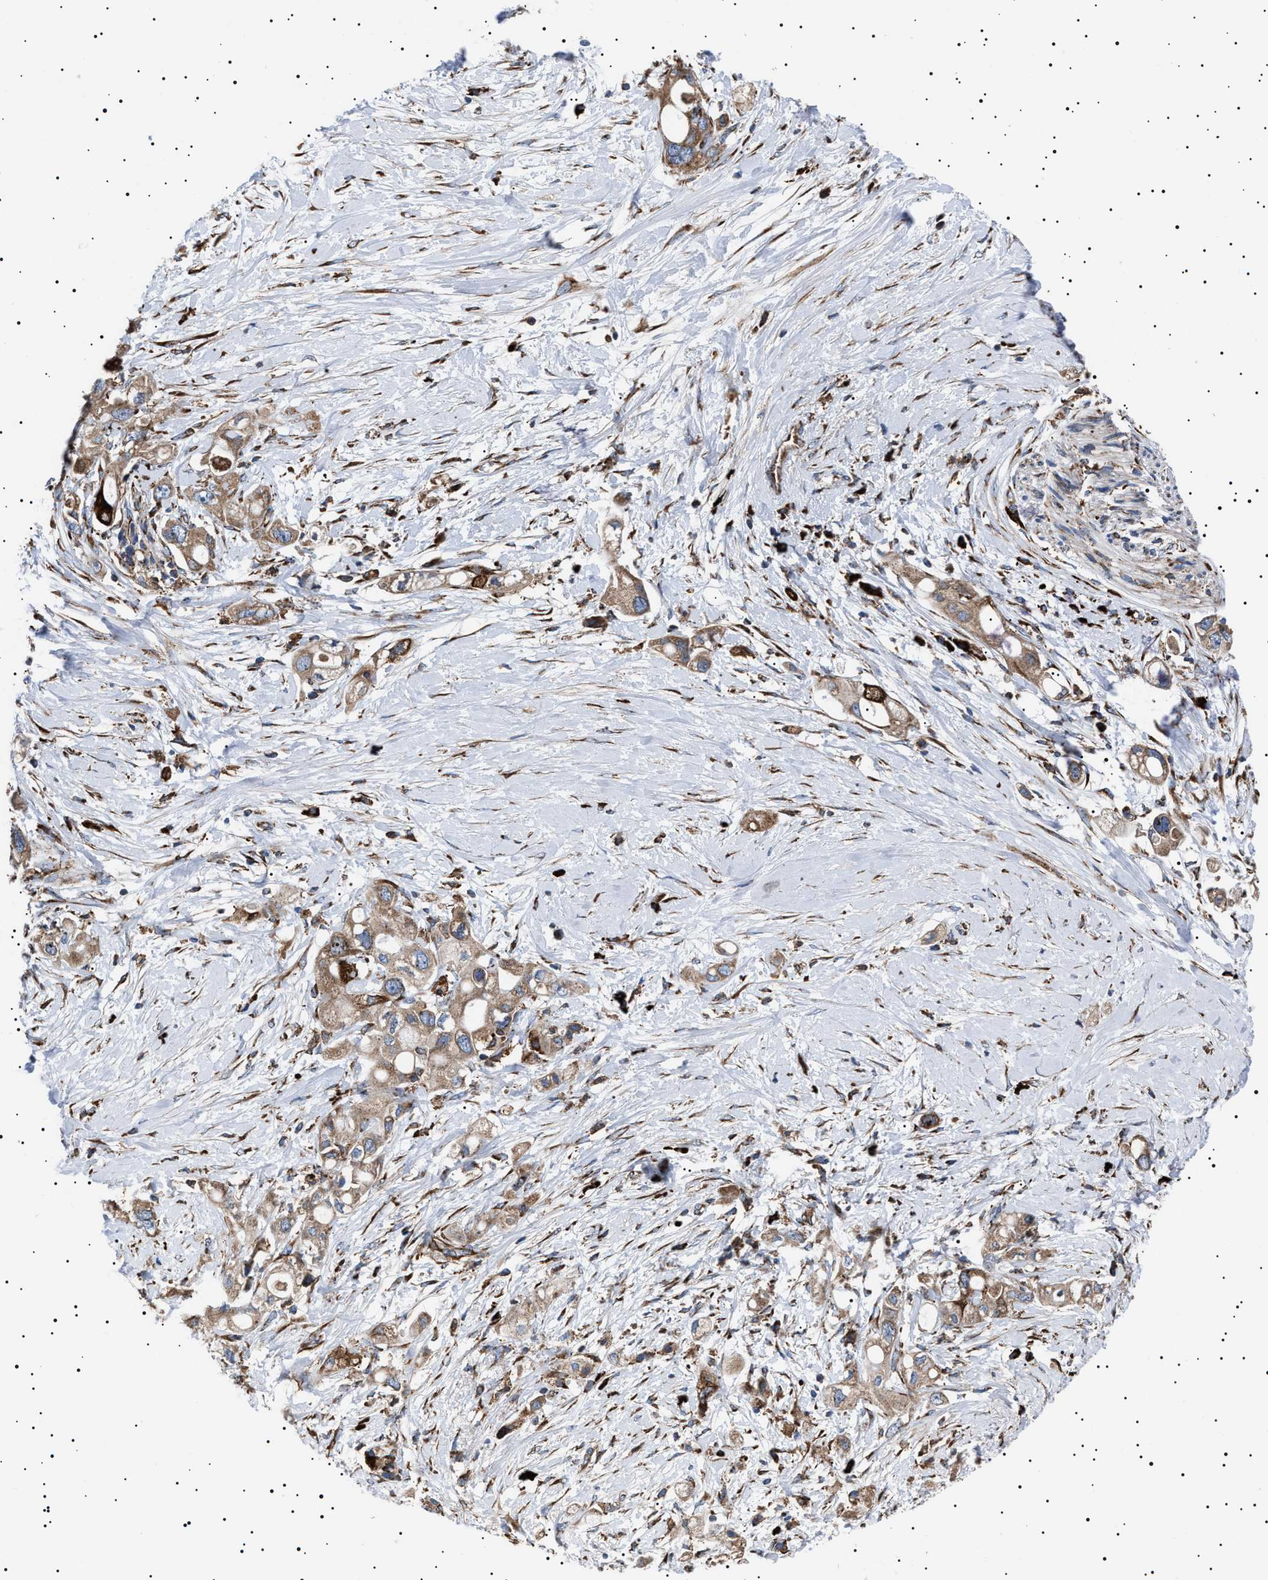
{"staining": {"intensity": "moderate", "quantity": ">75%", "location": "cytoplasmic/membranous"}, "tissue": "pancreatic cancer", "cell_type": "Tumor cells", "image_type": "cancer", "snomed": [{"axis": "morphology", "description": "Adenocarcinoma, NOS"}, {"axis": "topography", "description": "Pancreas"}], "caption": "An IHC image of neoplastic tissue is shown. Protein staining in brown highlights moderate cytoplasmic/membranous positivity in adenocarcinoma (pancreatic) within tumor cells.", "gene": "TOP1MT", "patient": {"sex": "female", "age": 56}}